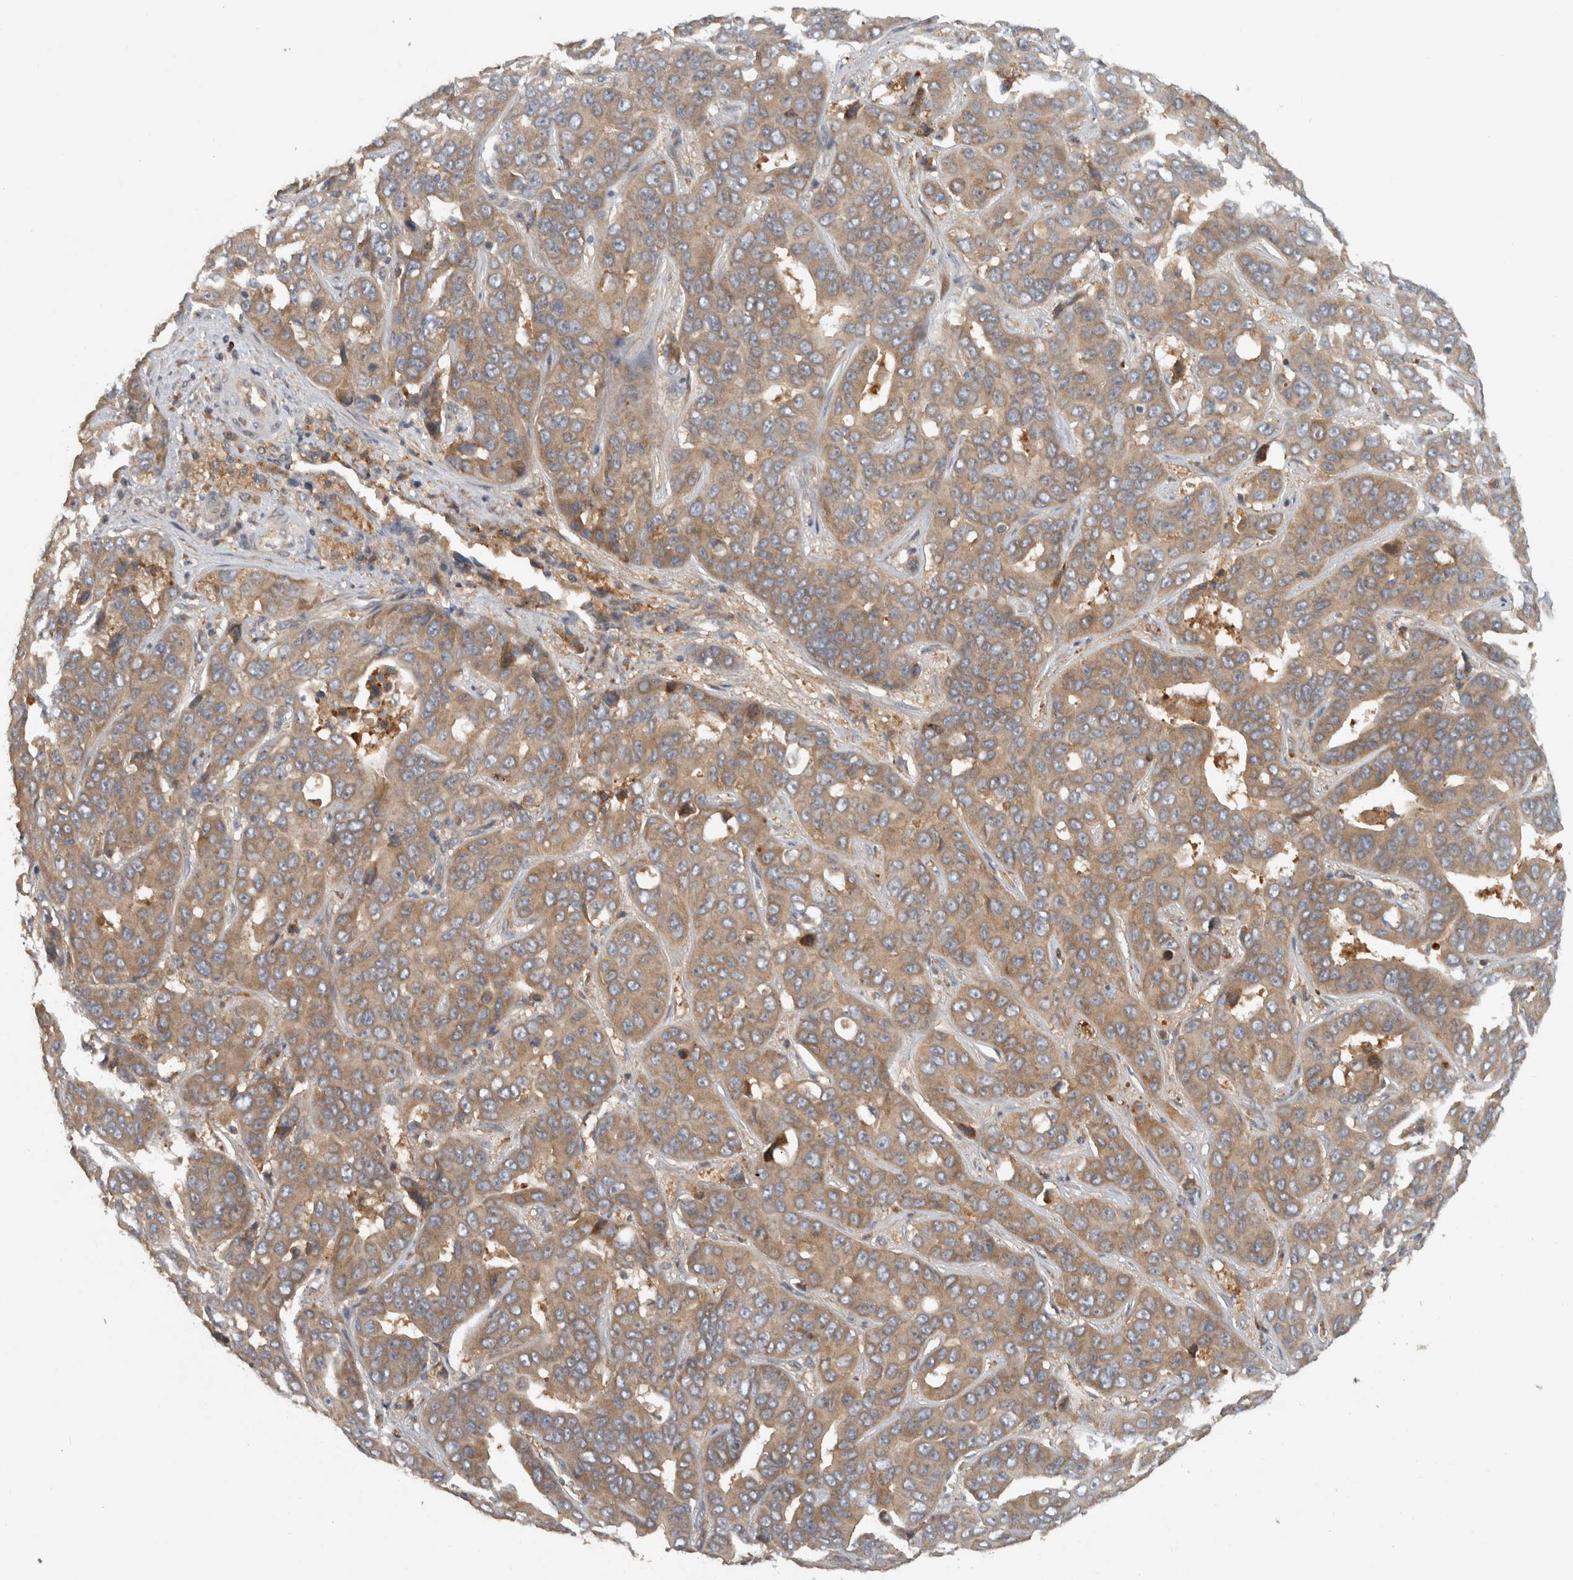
{"staining": {"intensity": "moderate", "quantity": ">75%", "location": "cytoplasmic/membranous"}, "tissue": "liver cancer", "cell_type": "Tumor cells", "image_type": "cancer", "snomed": [{"axis": "morphology", "description": "Cholangiocarcinoma"}, {"axis": "topography", "description": "Liver"}], "caption": "A high-resolution micrograph shows immunohistochemistry staining of liver cholangiocarcinoma, which reveals moderate cytoplasmic/membranous expression in about >75% of tumor cells. The staining was performed using DAB to visualize the protein expression in brown, while the nuclei were stained in blue with hematoxylin (Magnification: 20x).", "gene": "VEPH1", "patient": {"sex": "female", "age": 52}}